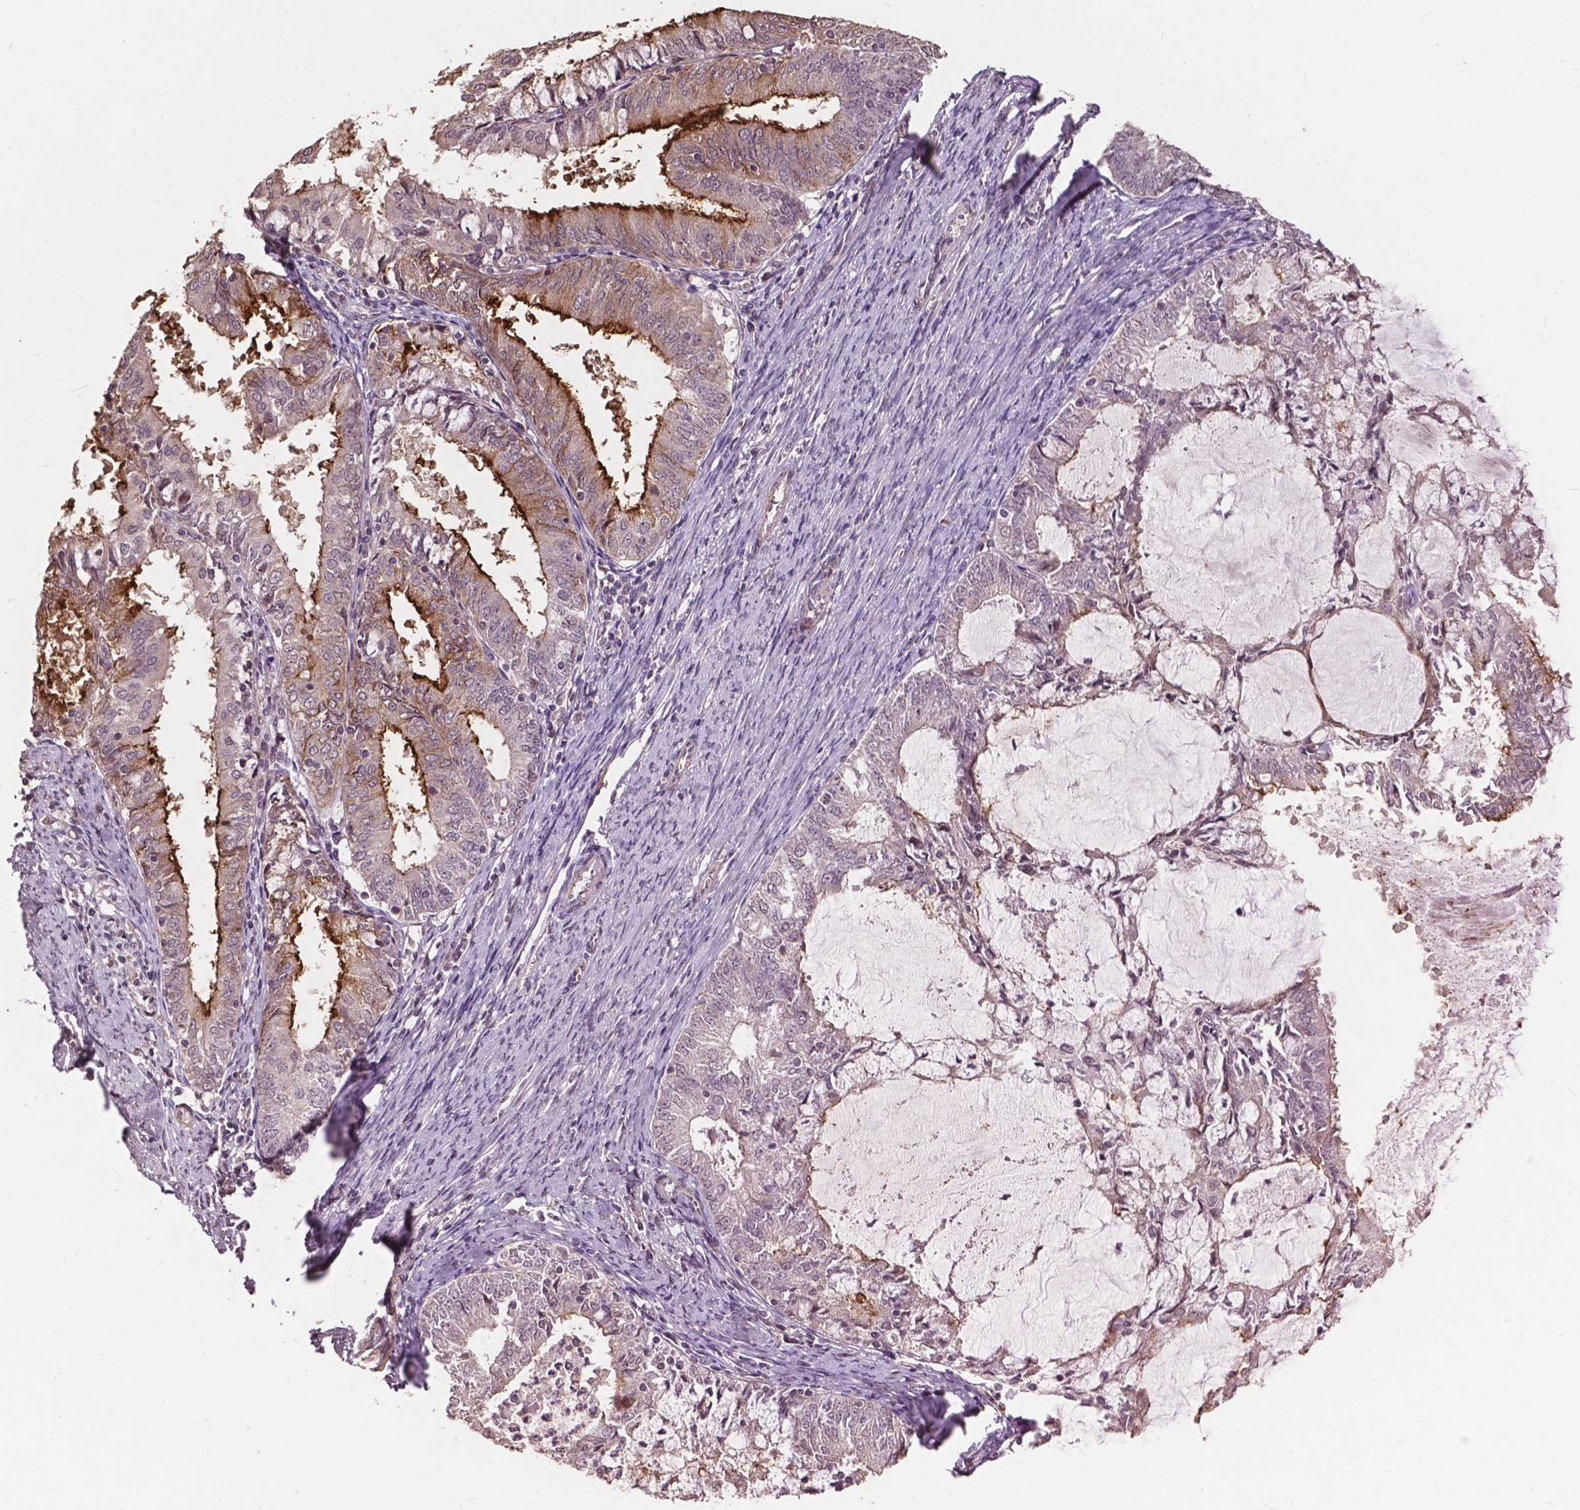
{"staining": {"intensity": "moderate", "quantity": "<25%", "location": "cytoplasmic/membranous"}, "tissue": "endometrial cancer", "cell_type": "Tumor cells", "image_type": "cancer", "snomed": [{"axis": "morphology", "description": "Adenocarcinoma, NOS"}, {"axis": "topography", "description": "Endometrium"}], "caption": "A photomicrograph of endometrial cancer (adenocarcinoma) stained for a protein shows moderate cytoplasmic/membranous brown staining in tumor cells.", "gene": "GLRA2", "patient": {"sex": "female", "age": 57}}